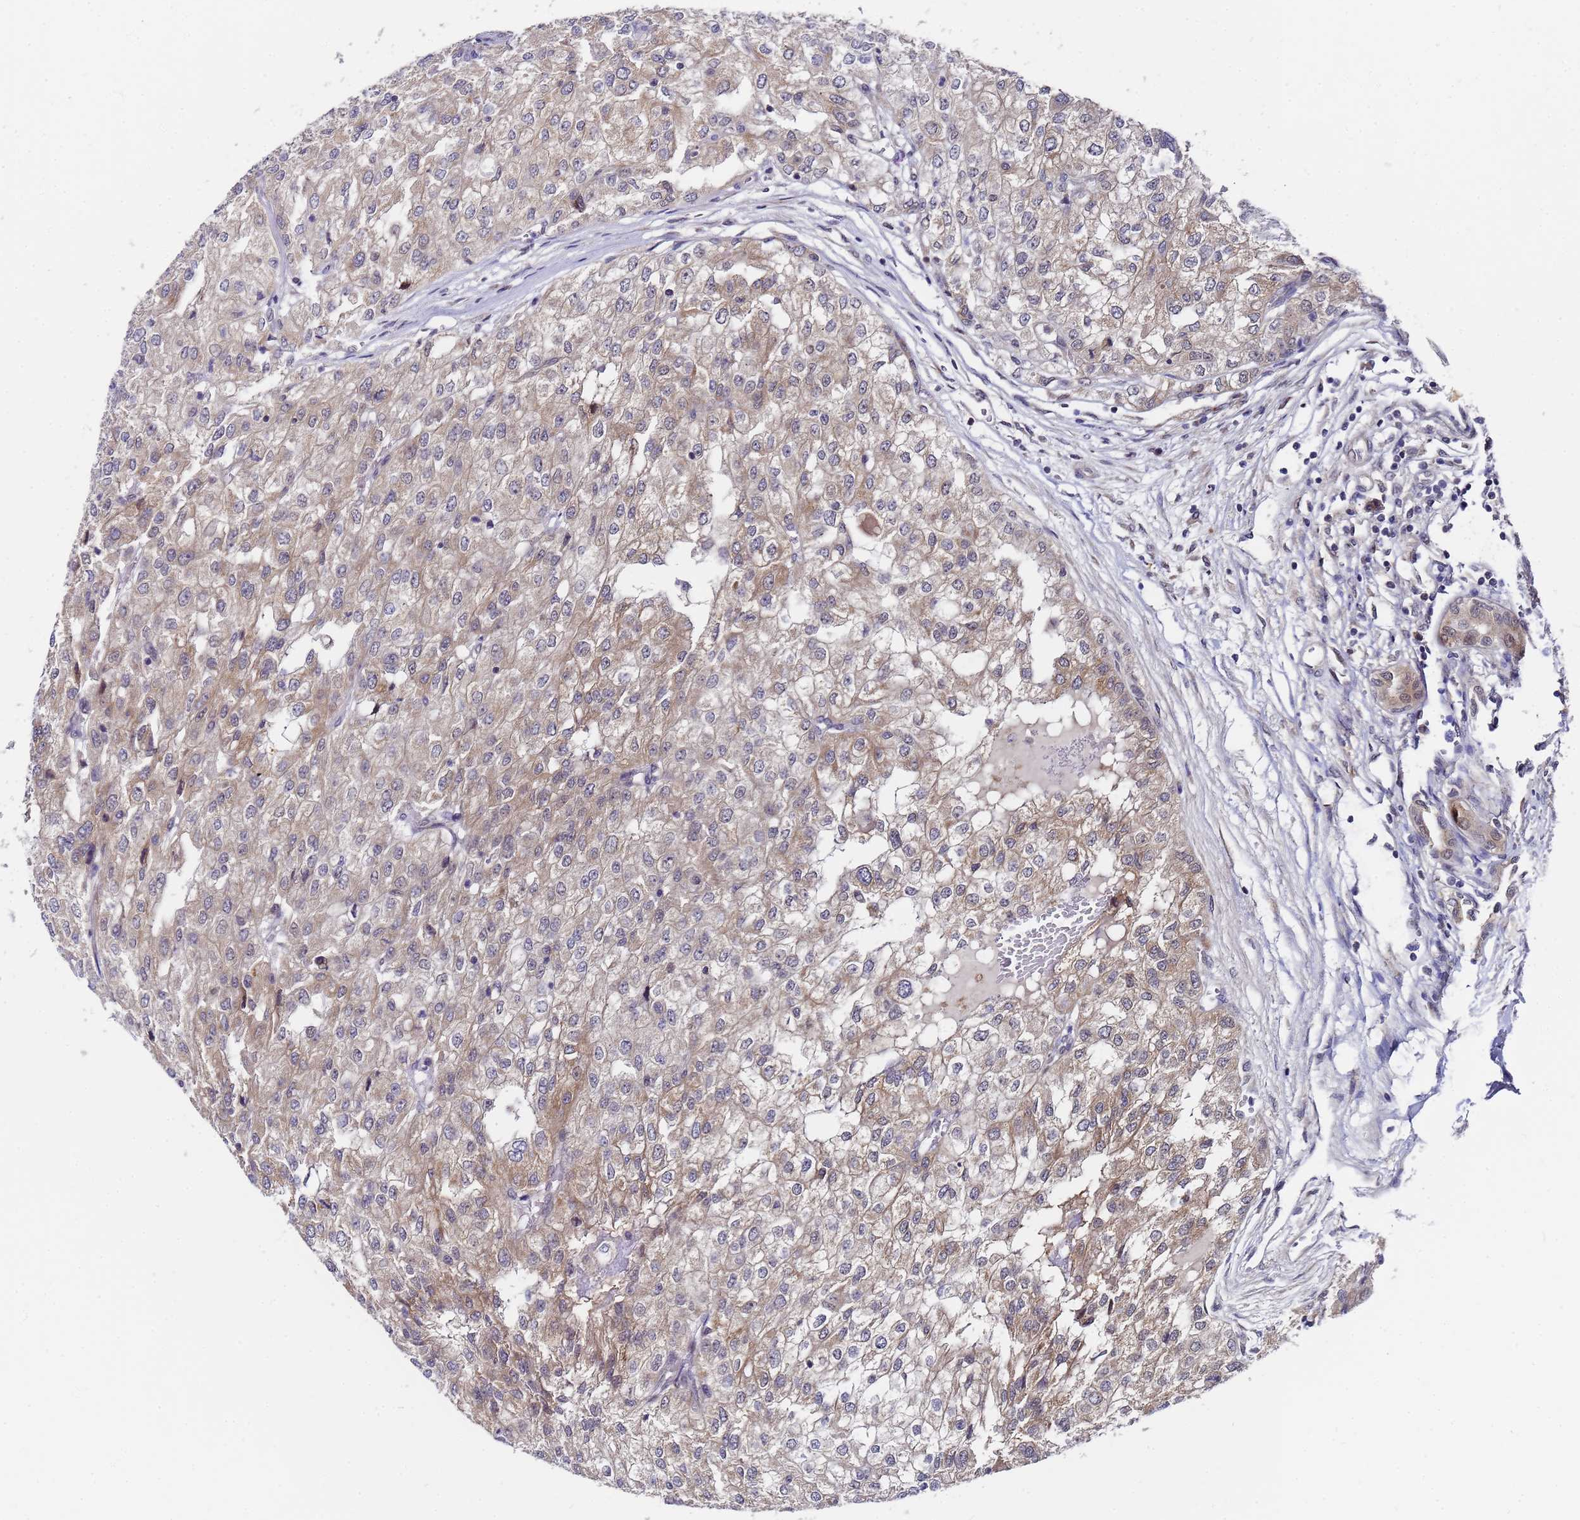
{"staining": {"intensity": "weak", "quantity": "25%-75%", "location": "cytoplasmic/membranous"}, "tissue": "renal cancer", "cell_type": "Tumor cells", "image_type": "cancer", "snomed": [{"axis": "morphology", "description": "Adenocarcinoma, NOS"}, {"axis": "topography", "description": "Kidney"}], "caption": "A histopathology image of human renal adenocarcinoma stained for a protein demonstrates weak cytoplasmic/membranous brown staining in tumor cells. The staining was performed using DAB (3,3'-diaminobenzidine) to visualize the protein expression in brown, while the nuclei were stained in blue with hematoxylin (Magnification: 20x).", "gene": "ANAPC13", "patient": {"sex": "female", "age": 54}}